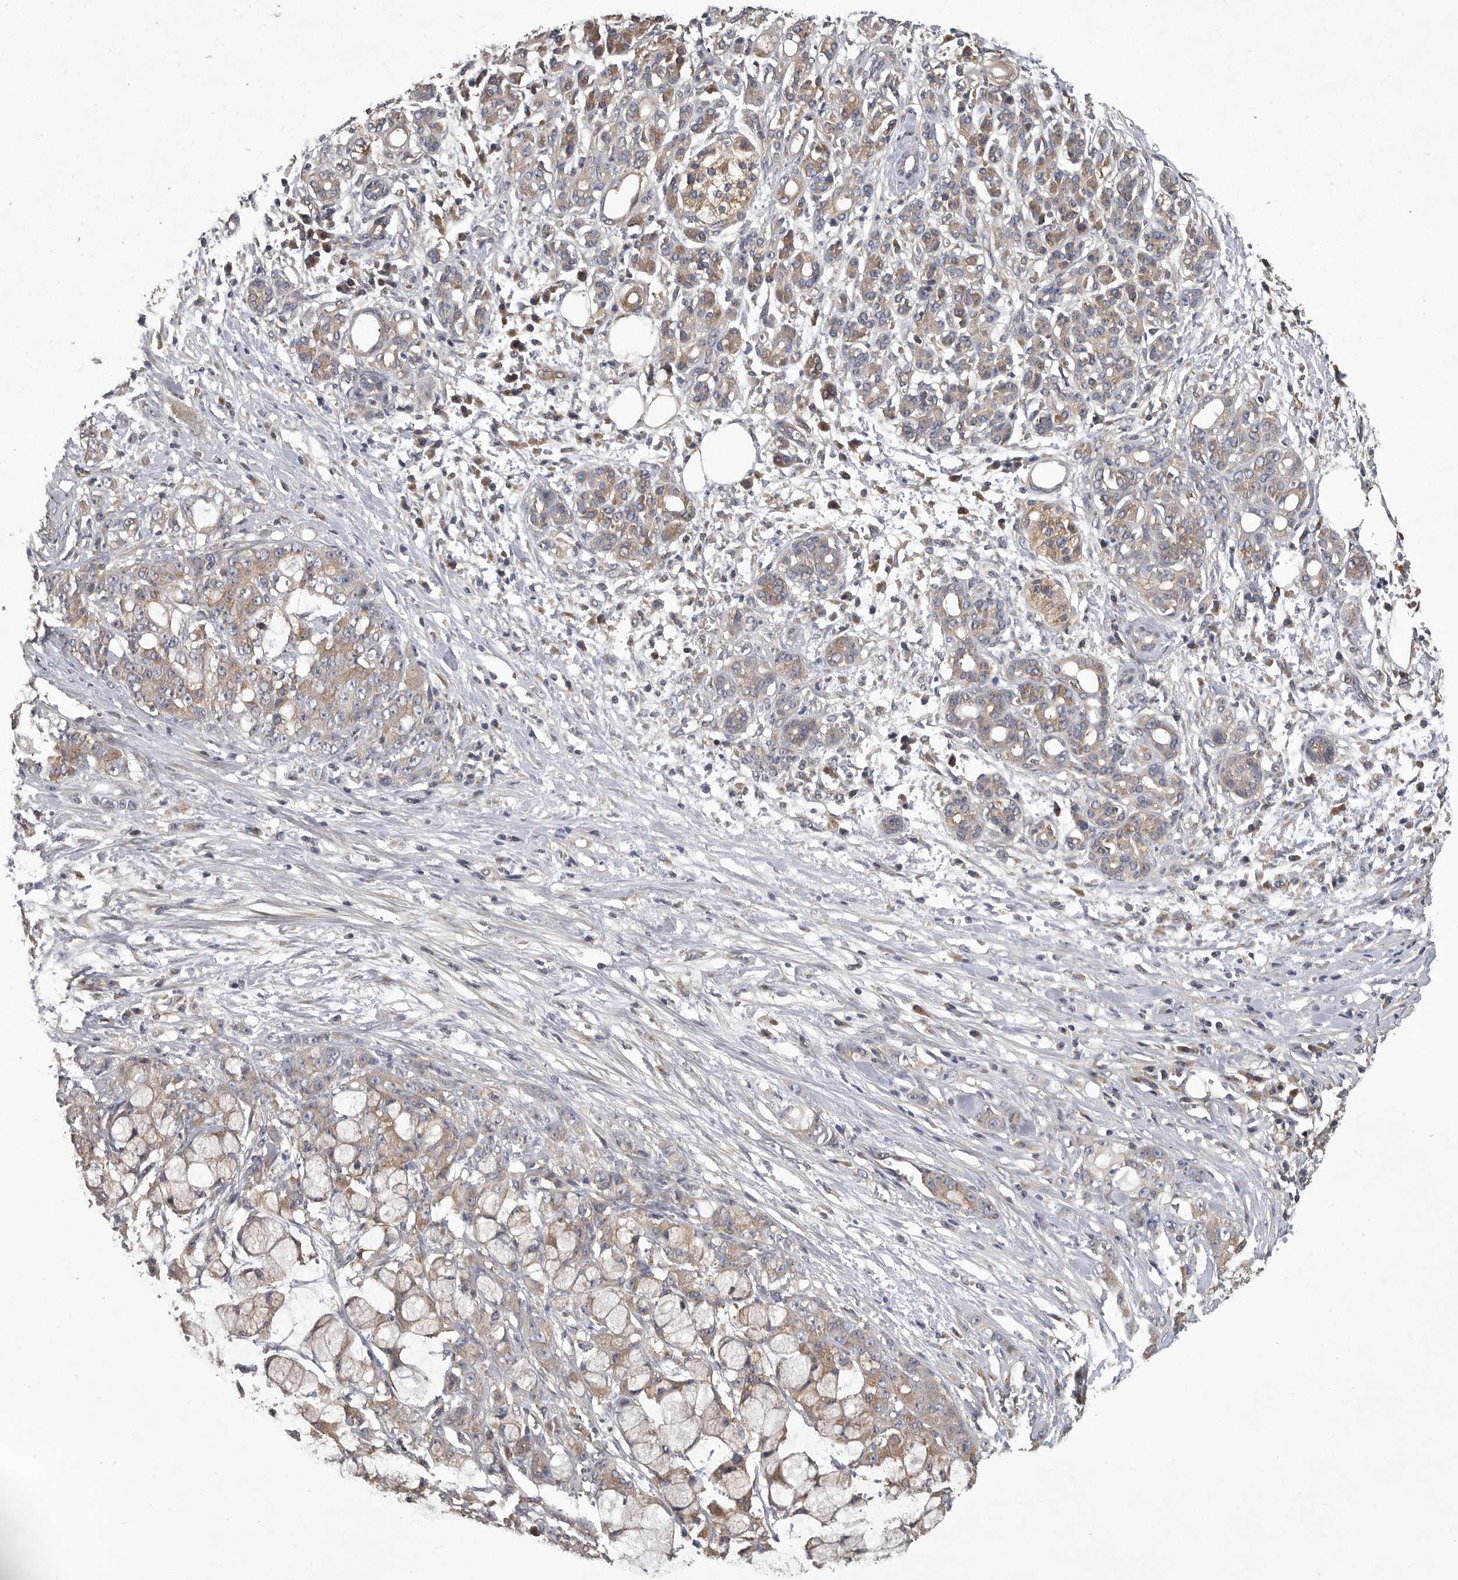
{"staining": {"intensity": "weak", "quantity": ">75%", "location": "cytoplasmic/membranous"}, "tissue": "pancreatic cancer", "cell_type": "Tumor cells", "image_type": "cancer", "snomed": [{"axis": "morphology", "description": "Adenocarcinoma, NOS"}, {"axis": "topography", "description": "Pancreas"}], "caption": "Immunohistochemistry (IHC) (DAB (3,3'-diaminobenzidine)) staining of pancreatic adenocarcinoma displays weak cytoplasmic/membranous protein expression in about >75% of tumor cells.", "gene": "OXR1", "patient": {"sex": "female", "age": 73}}